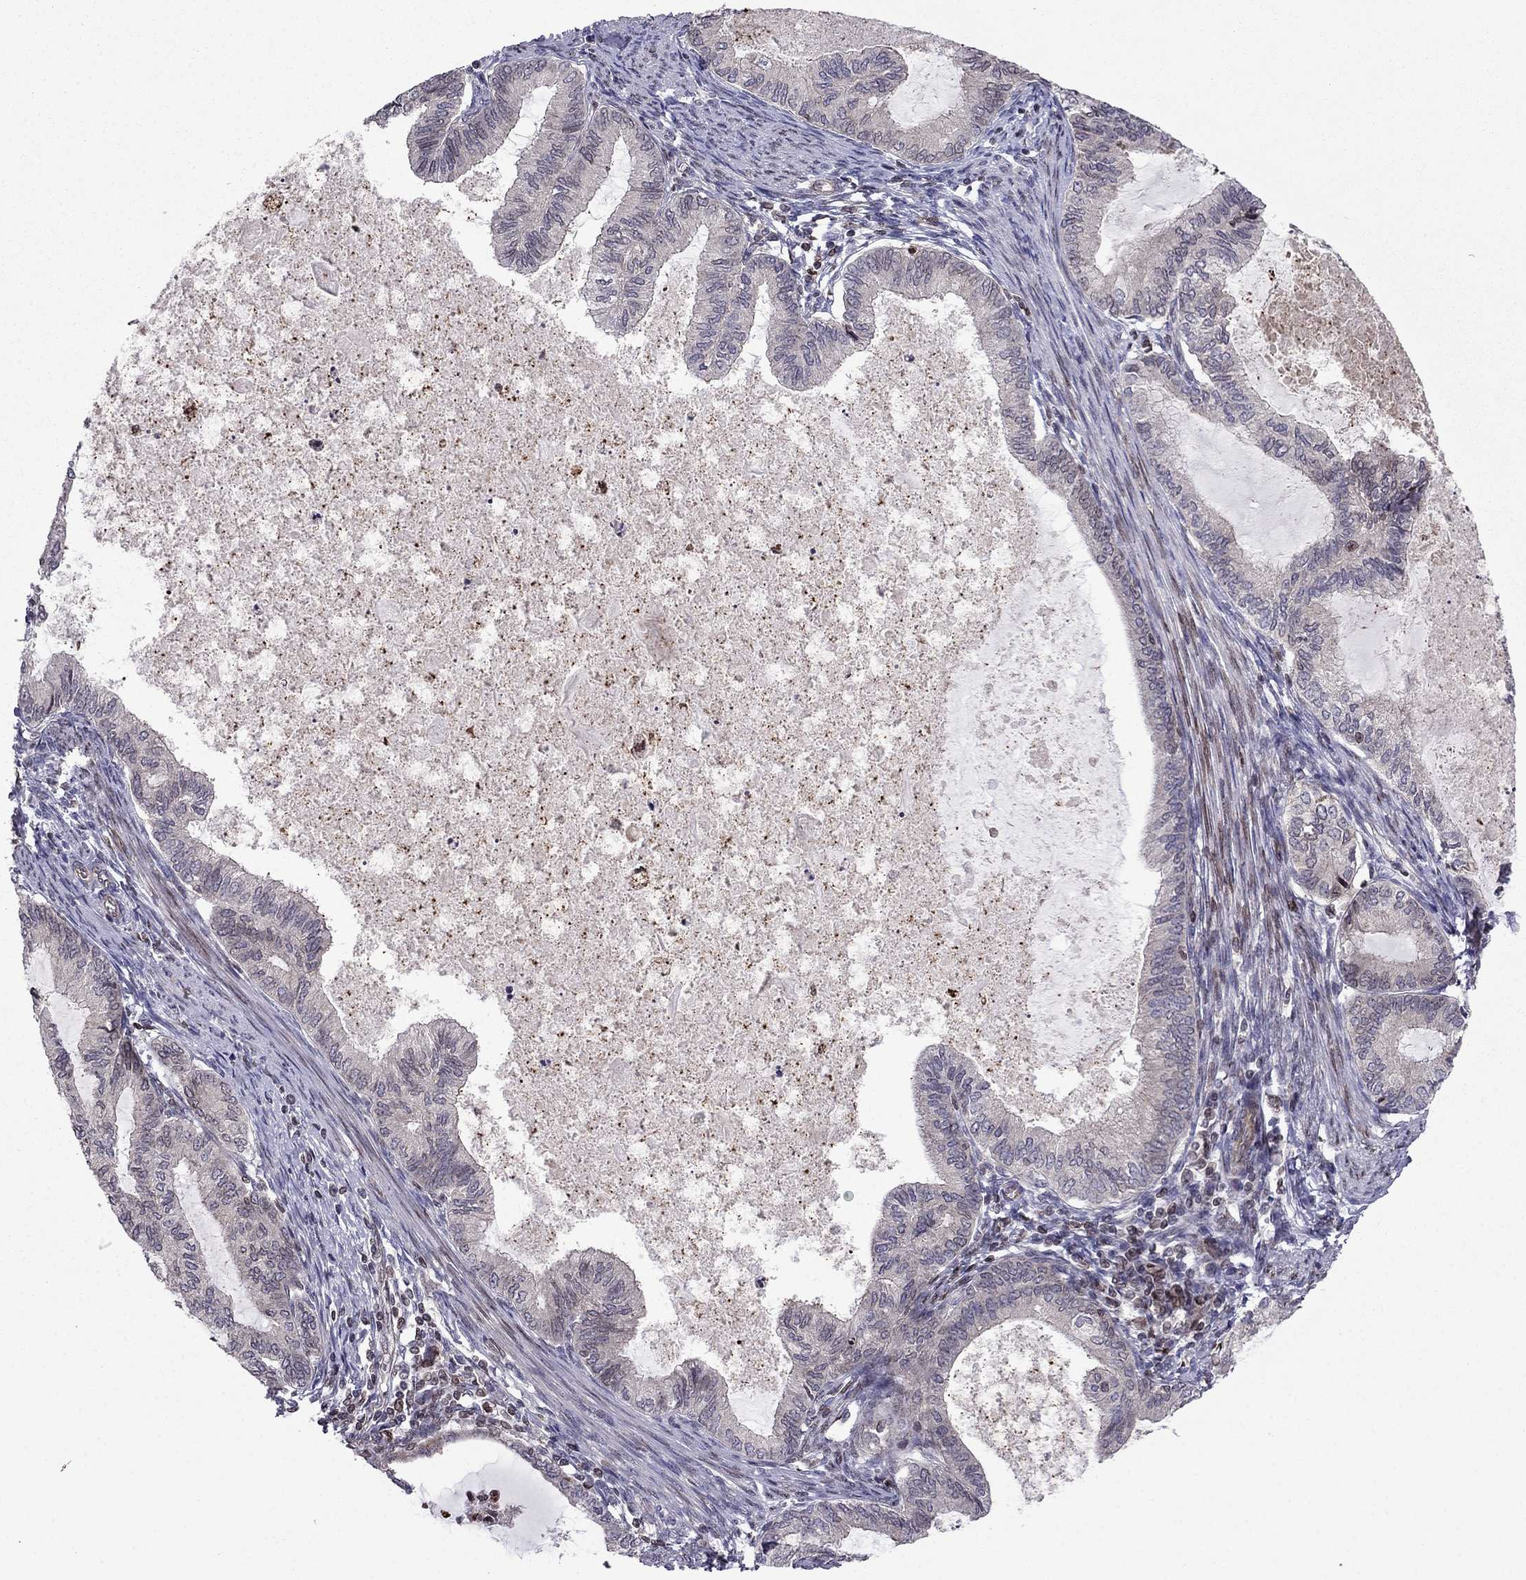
{"staining": {"intensity": "negative", "quantity": "none", "location": "none"}, "tissue": "endometrial cancer", "cell_type": "Tumor cells", "image_type": "cancer", "snomed": [{"axis": "morphology", "description": "Adenocarcinoma, NOS"}, {"axis": "topography", "description": "Endometrium"}], "caption": "Immunohistochemistry of endometrial cancer exhibits no positivity in tumor cells.", "gene": "CDC42BPA", "patient": {"sex": "female", "age": 86}}